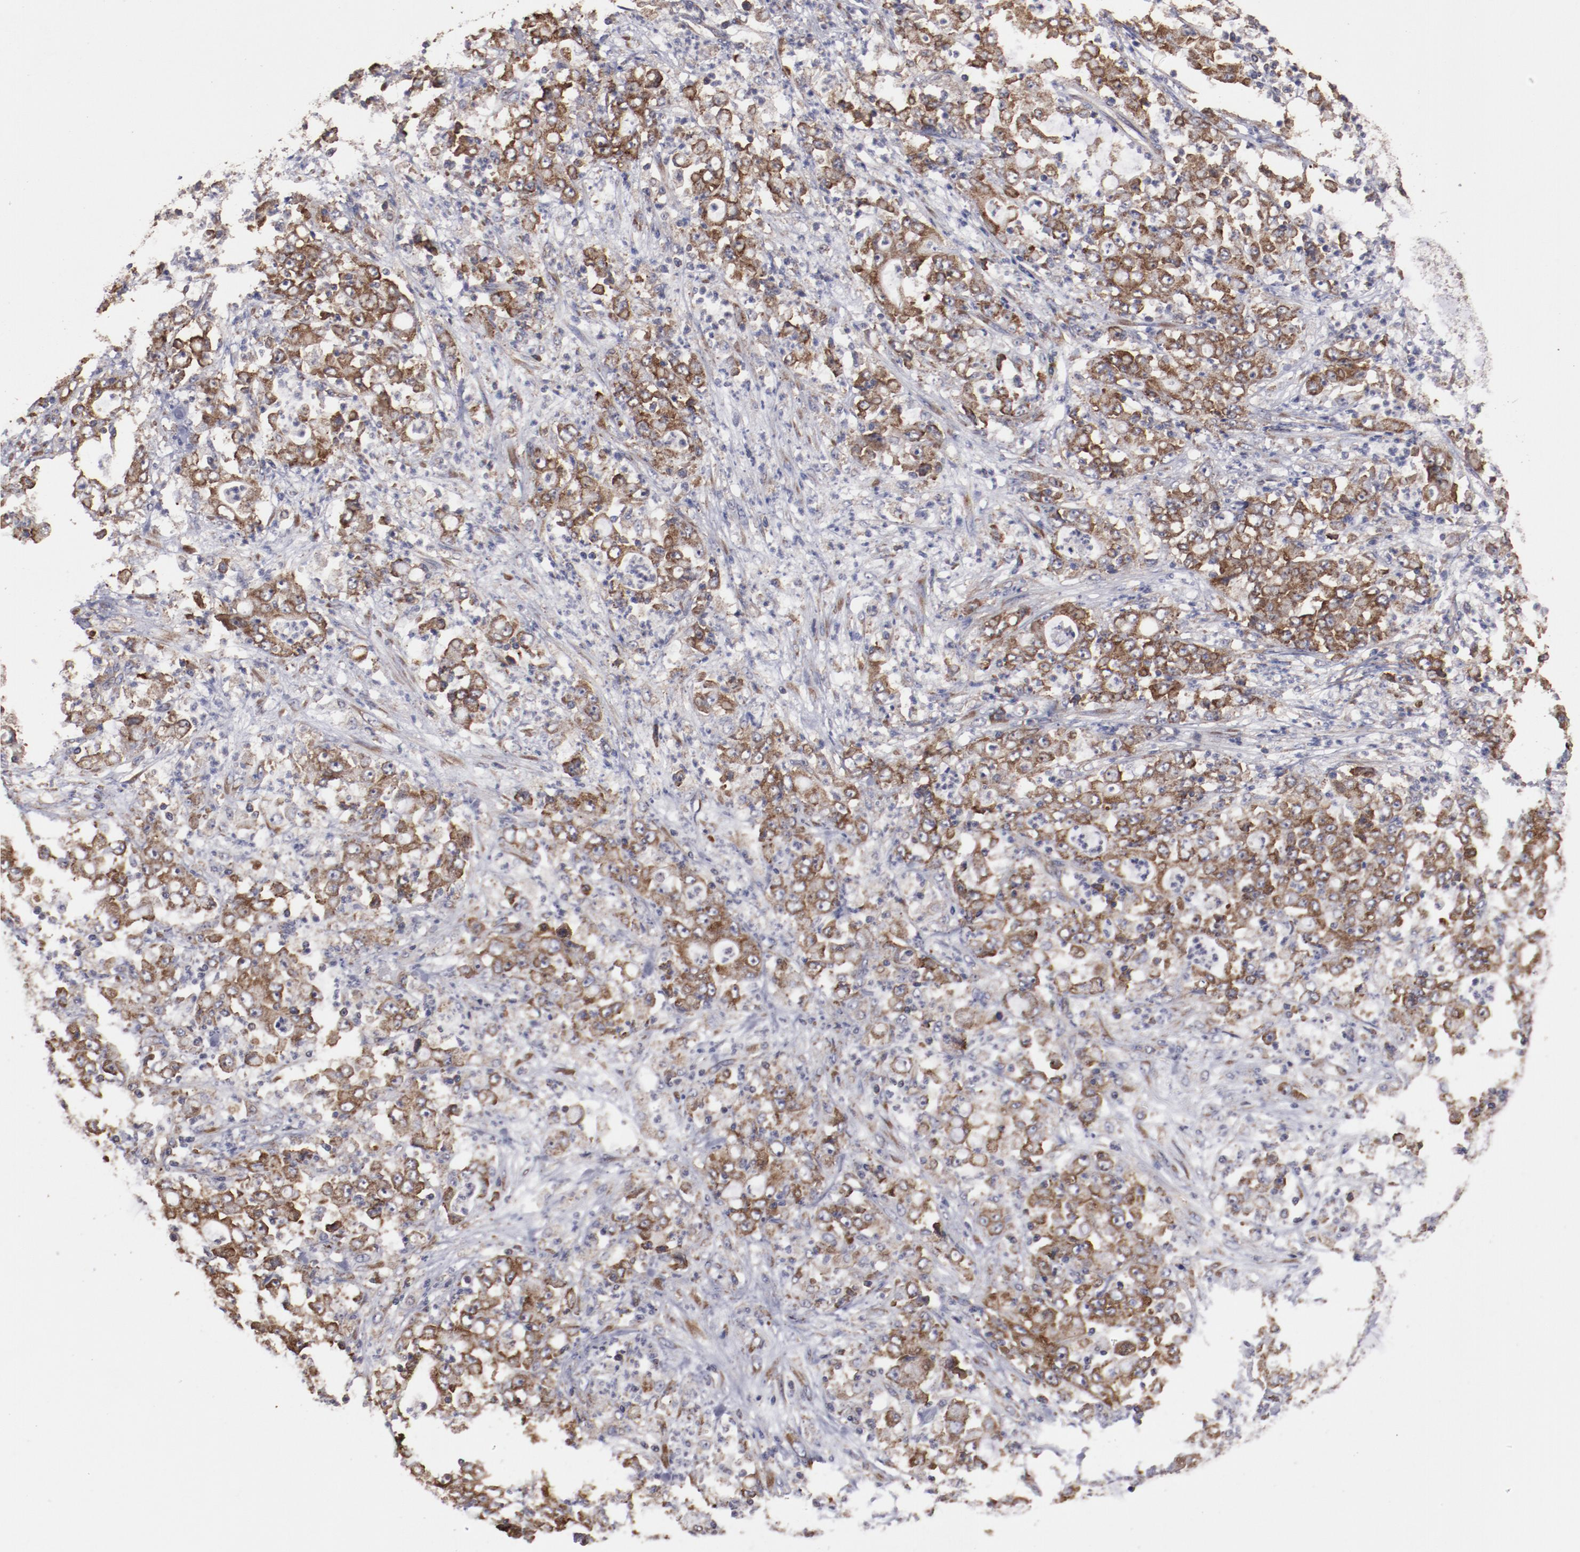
{"staining": {"intensity": "moderate", "quantity": ">75%", "location": "cytoplasmic/membranous"}, "tissue": "stomach cancer", "cell_type": "Tumor cells", "image_type": "cancer", "snomed": [{"axis": "morphology", "description": "Adenocarcinoma, NOS"}, {"axis": "topography", "description": "Stomach, lower"}], "caption": "A high-resolution photomicrograph shows immunohistochemistry (IHC) staining of stomach adenocarcinoma, which exhibits moderate cytoplasmic/membranous expression in about >75% of tumor cells.", "gene": "RPS4Y1", "patient": {"sex": "female", "age": 71}}